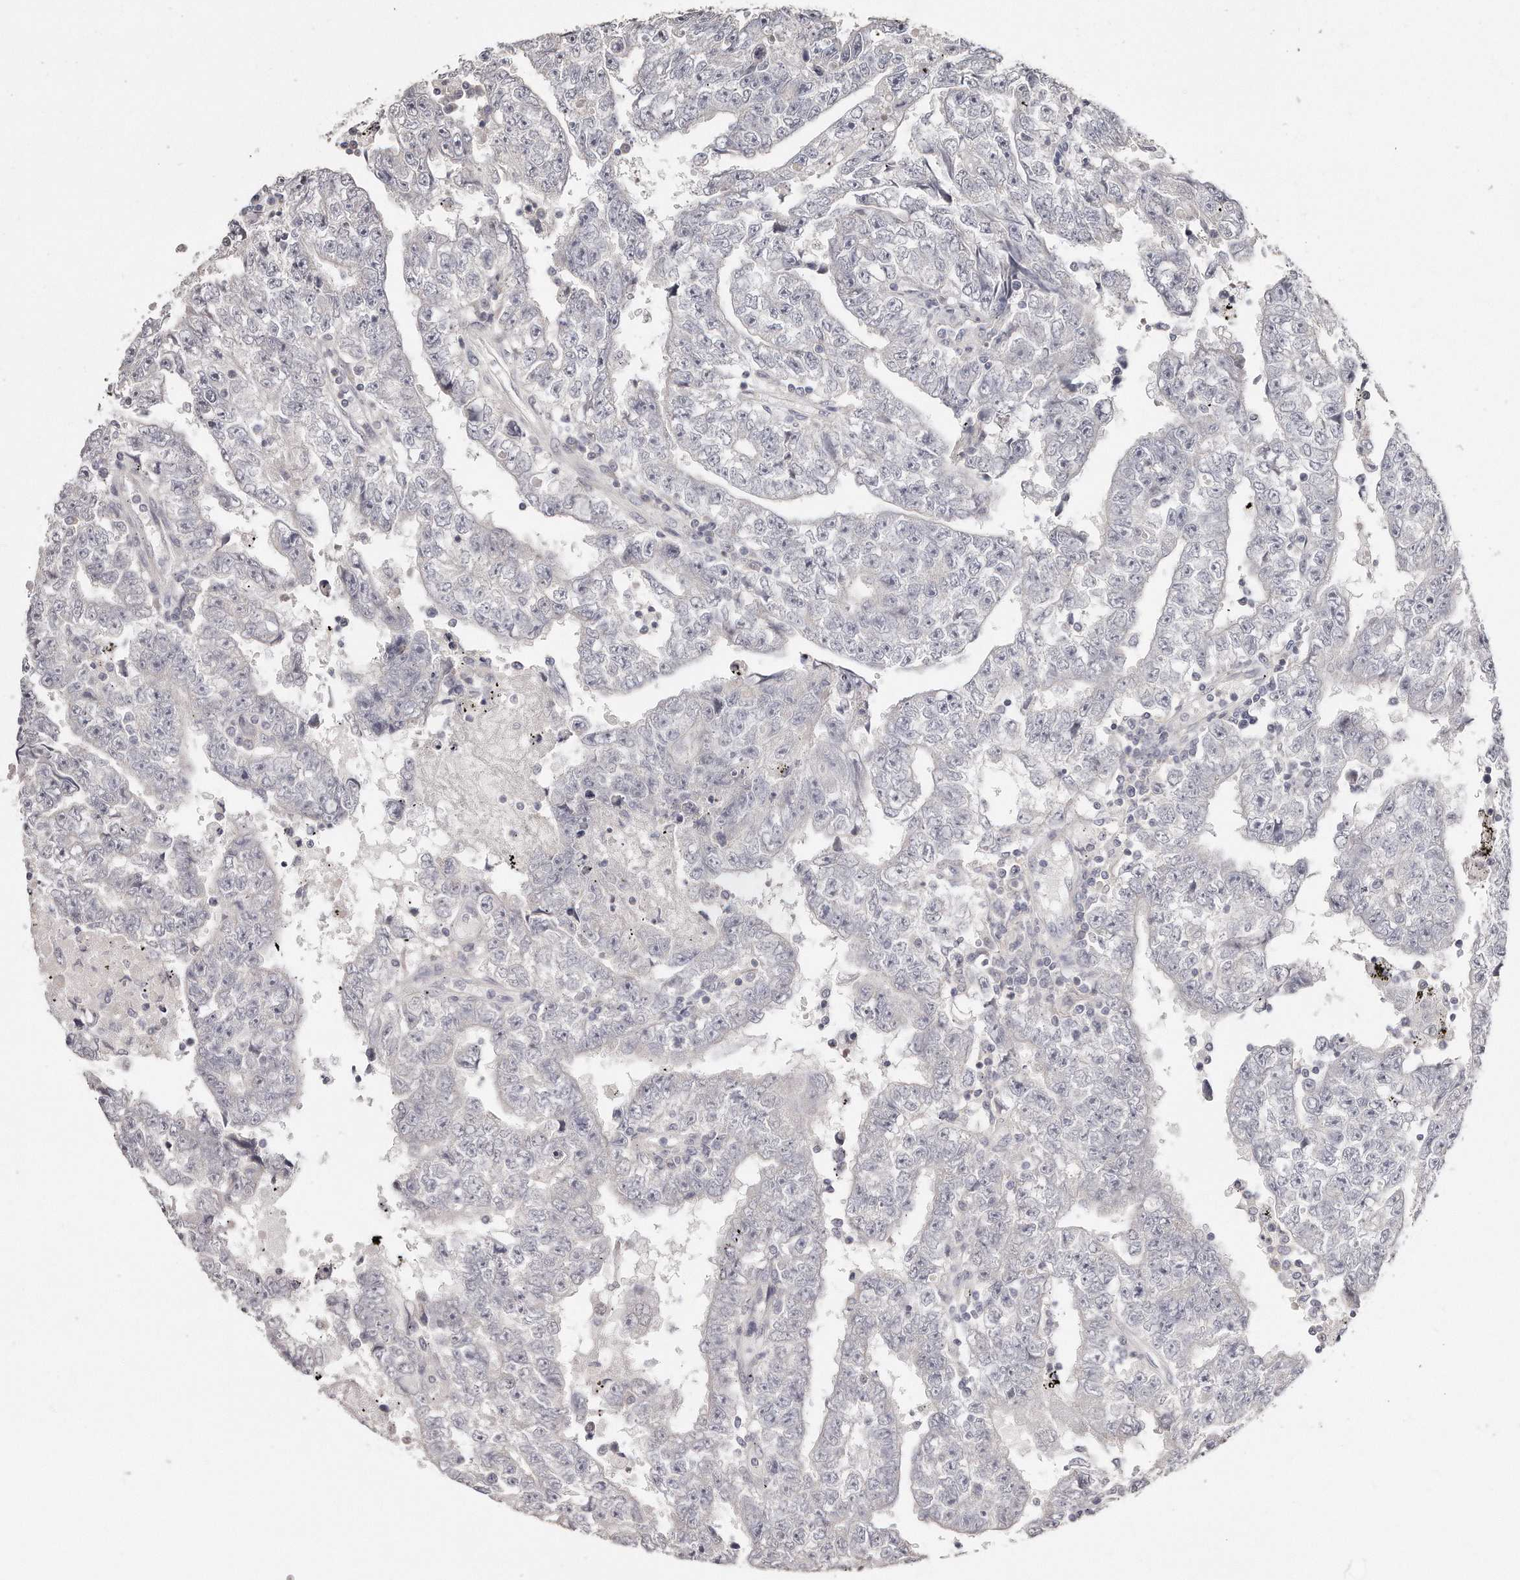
{"staining": {"intensity": "negative", "quantity": "none", "location": "none"}, "tissue": "testis cancer", "cell_type": "Tumor cells", "image_type": "cancer", "snomed": [{"axis": "morphology", "description": "Carcinoma, Embryonal, NOS"}, {"axis": "topography", "description": "Testis"}], "caption": "The IHC micrograph has no significant positivity in tumor cells of testis embryonal carcinoma tissue.", "gene": "TTLL4", "patient": {"sex": "male", "age": 25}}